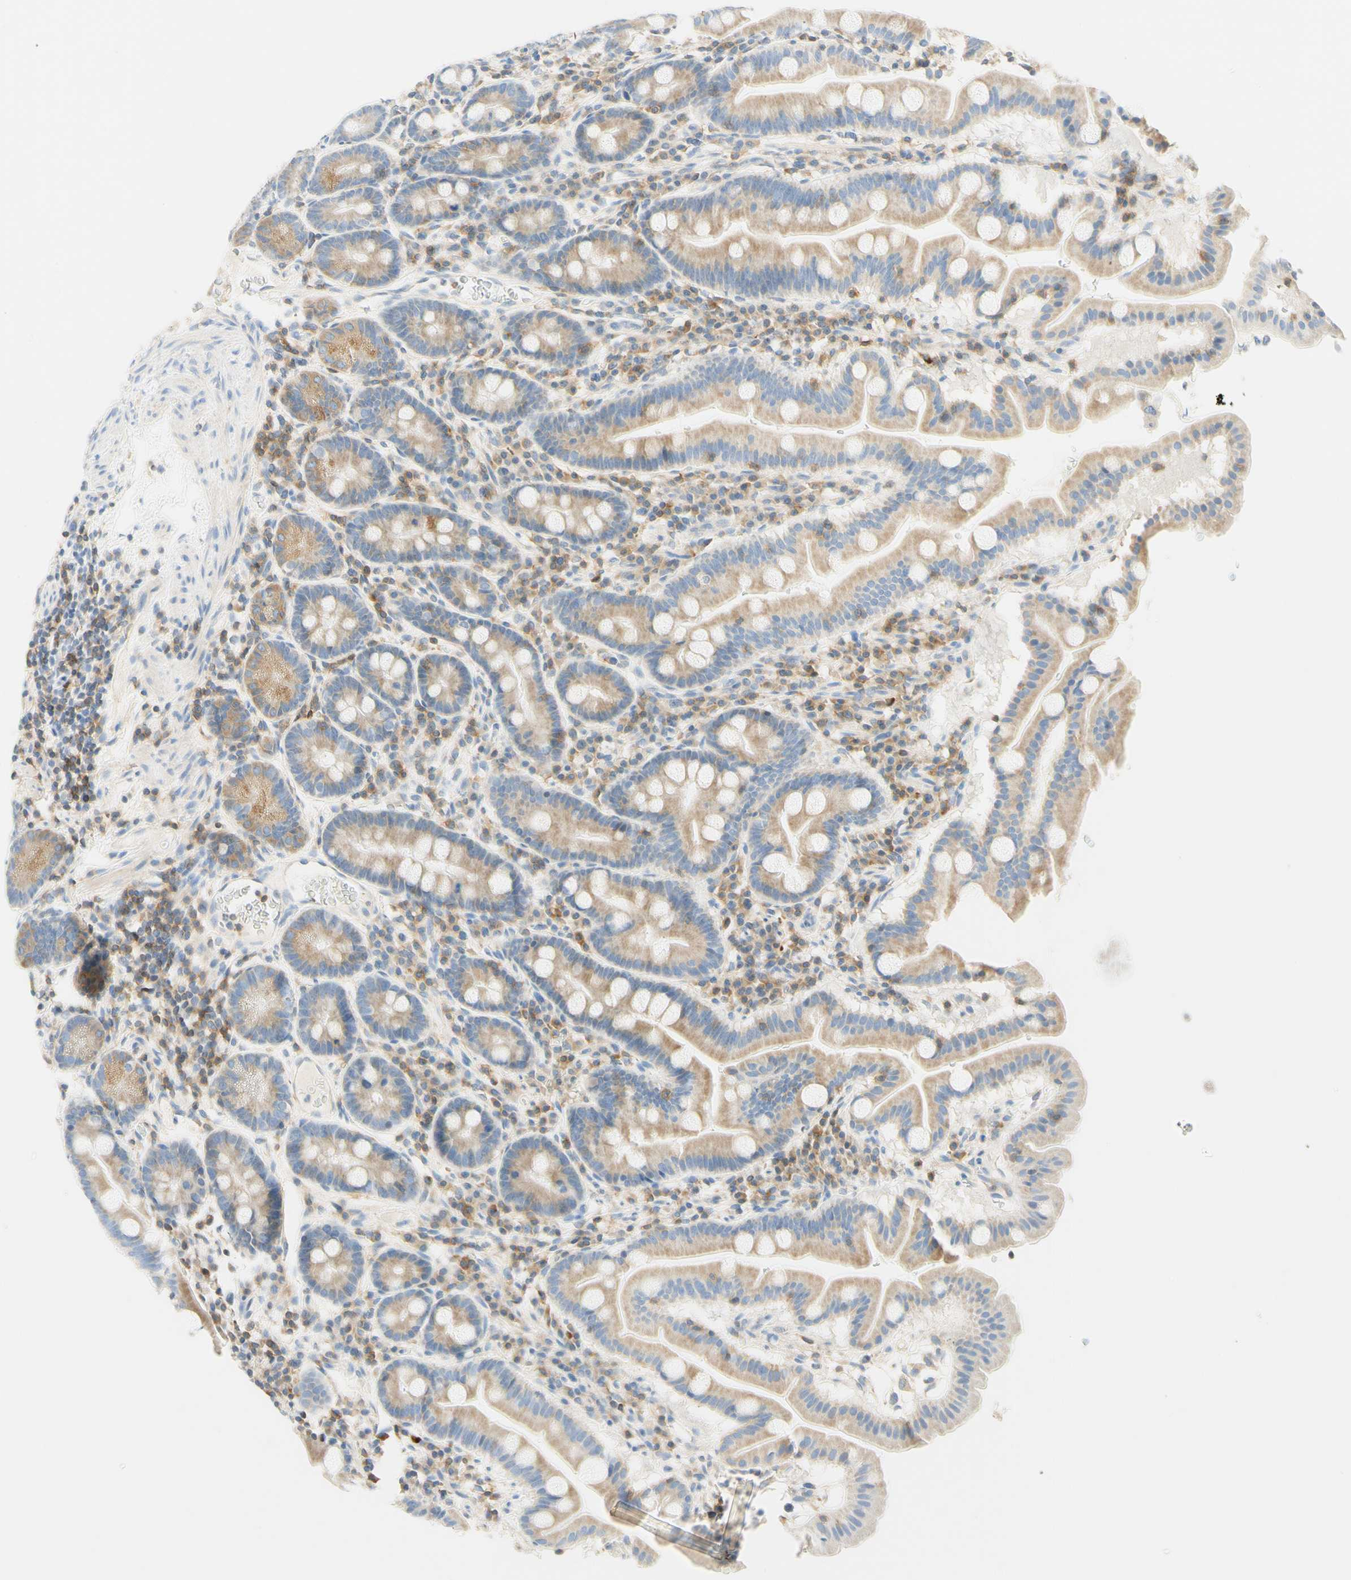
{"staining": {"intensity": "weak", "quantity": ">75%", "location": "cytoplasmic/membranous"}, "tissue": "duodenum", "cell_type": "Glandular cells", "image_type": "normal", "snomed": [{"axis": "morphology", "description": "Normal tissue, NOS"}, {"axis": "topography", "description": "Duodenum"}], "caption": "Brown immunohistochemical staining in benign duodenum demonstrates weak cytoplasmic/membranous positivity in approximately >75% of glandular cells. (Brightfield microscopy of DAB IHC at high magnification).", "gene": "LAT", "patient": {"sex": "male", "age": 50}}